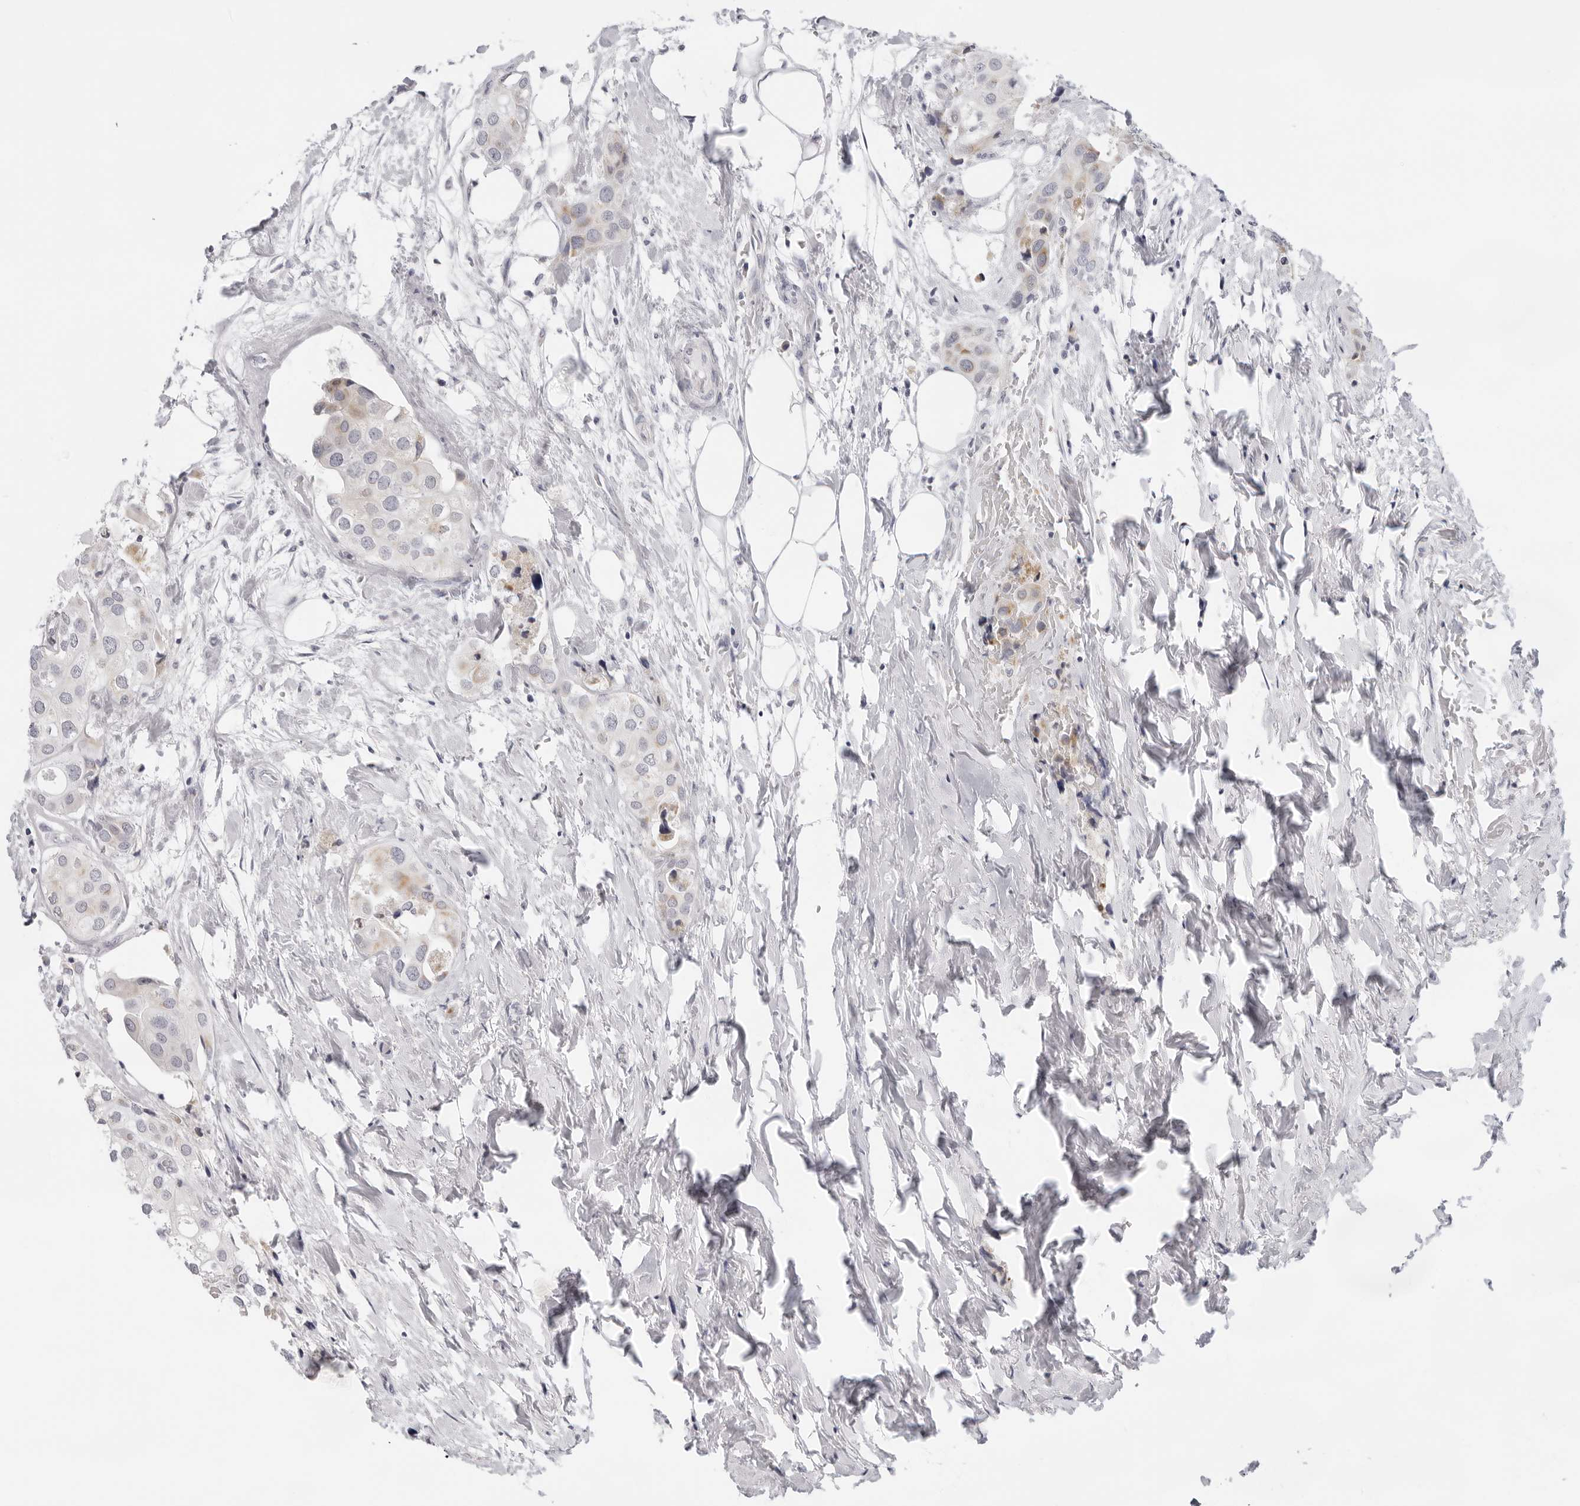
{"staining": {"intensity": "weak", "quantity": "<25%", "location": "cytoplasmic/membranous"}, "tissue": "urothelial cancer", "cell_type": "Tumor cells", "image_type": "cancer", "snomed": [{"axis": "morphology", "description": "Urothelial carcinoma, High grade"}, {"axis": "topography", "description": "Urinary bladder"}], "caption": "Protein analysis of urothelial carcinoma (high-grade) reveals no significant expression in tumor cells.", "gene": "CIART", "patient": {"sex": "male", "age": 64}}